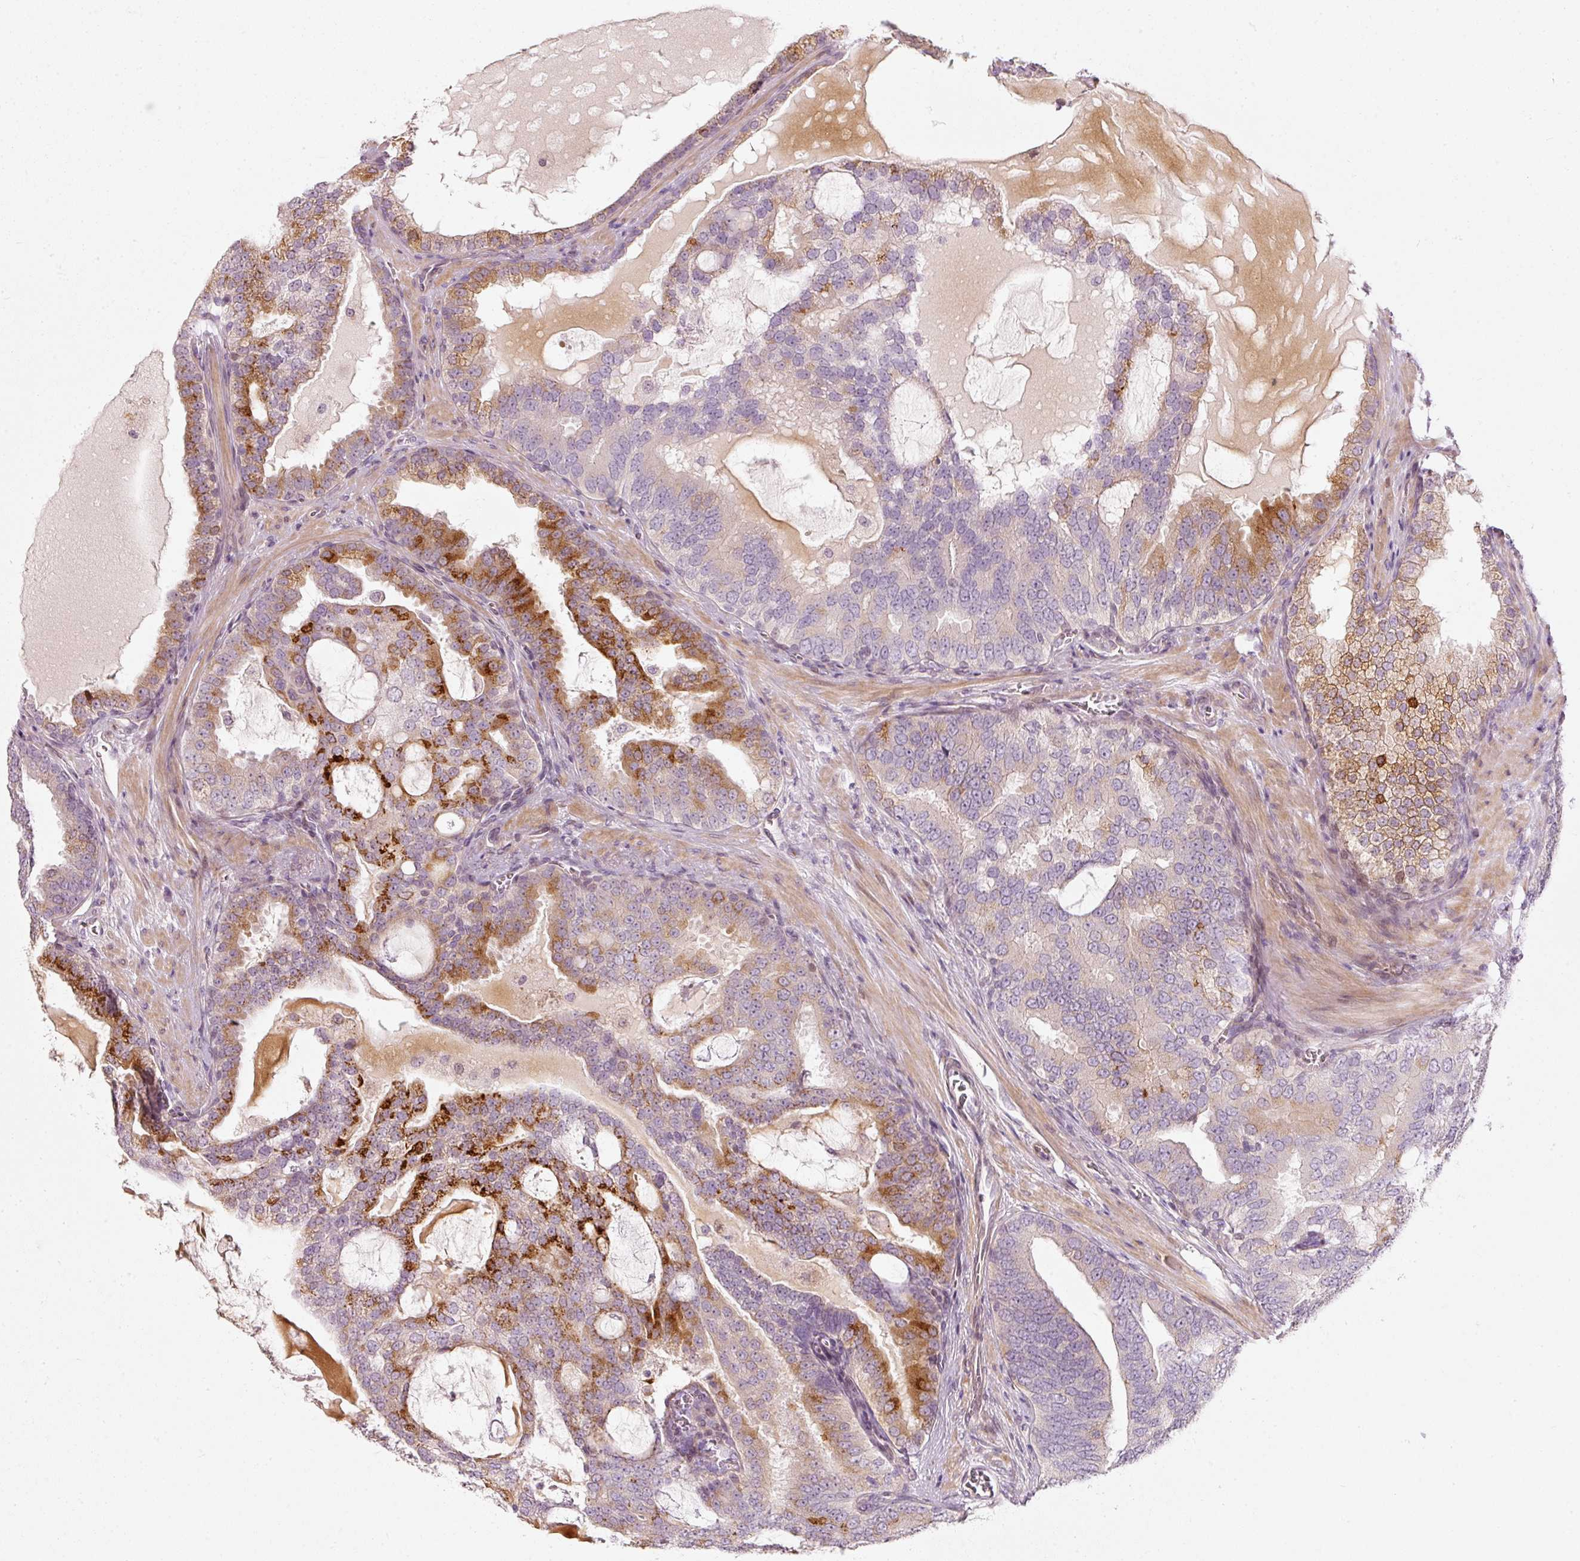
{"staining": {"intensity": "strong", "quantity": "<25%", "location": "cytoplasmic/membranous"}, "tissue": "prostate cancer", "cell_type": "Tumor cells", "image_type": "cancer", "snomed": [{"axis": "morphology", "description": "Adenocarcinoma, High grade"}, {"axis": "topography", "description": "Prostate"}], "caption": "Immunohistochemistry (DAB) staining of prostate adenocarcinoma (high-grade) shows strong cytoplasmic/membranous protein staining in about <25% of tumor cells.", "gene": "SLC20A1", "patient": {"sex": "male", "age": 55}}